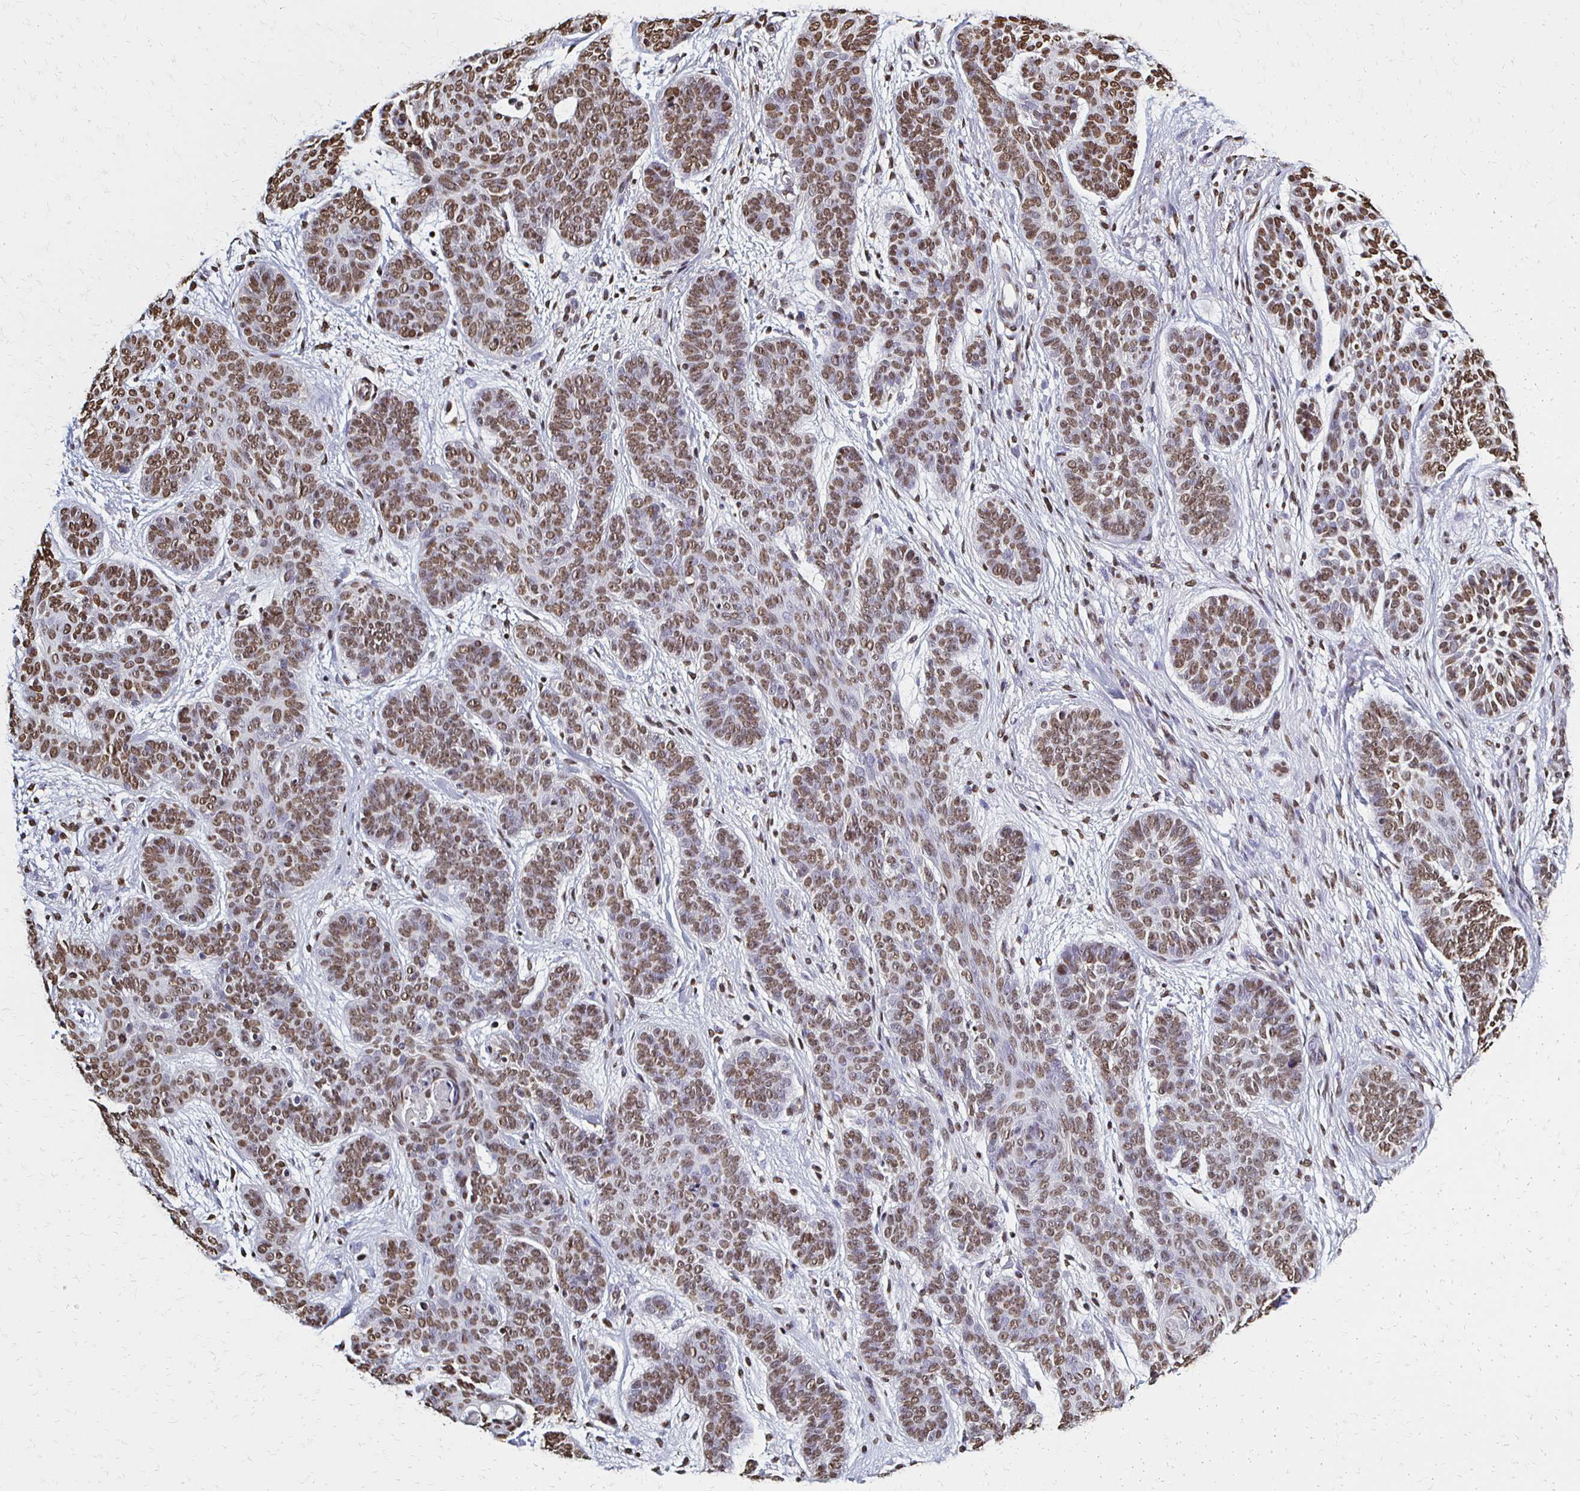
{"staining": {"intensity": "moderate", "quantity": ">75%", "location": "nuclear"}, "tissue": "skin cancer", "cell_type": "Tumor cells", "image_type": "cancer", "snomed": [{"axis": "morphology", "description": "Basal cell carcinoma"}, {"axis": "topography", "description": "Skin"}], "caption": "Protein staining exhibits moderate nuclear staining in about >75% of tumor cells in skin cancer (basal cell carcinoma).", "gene": "HOXA9", "patient": {"sex": "female", "age": 82}}